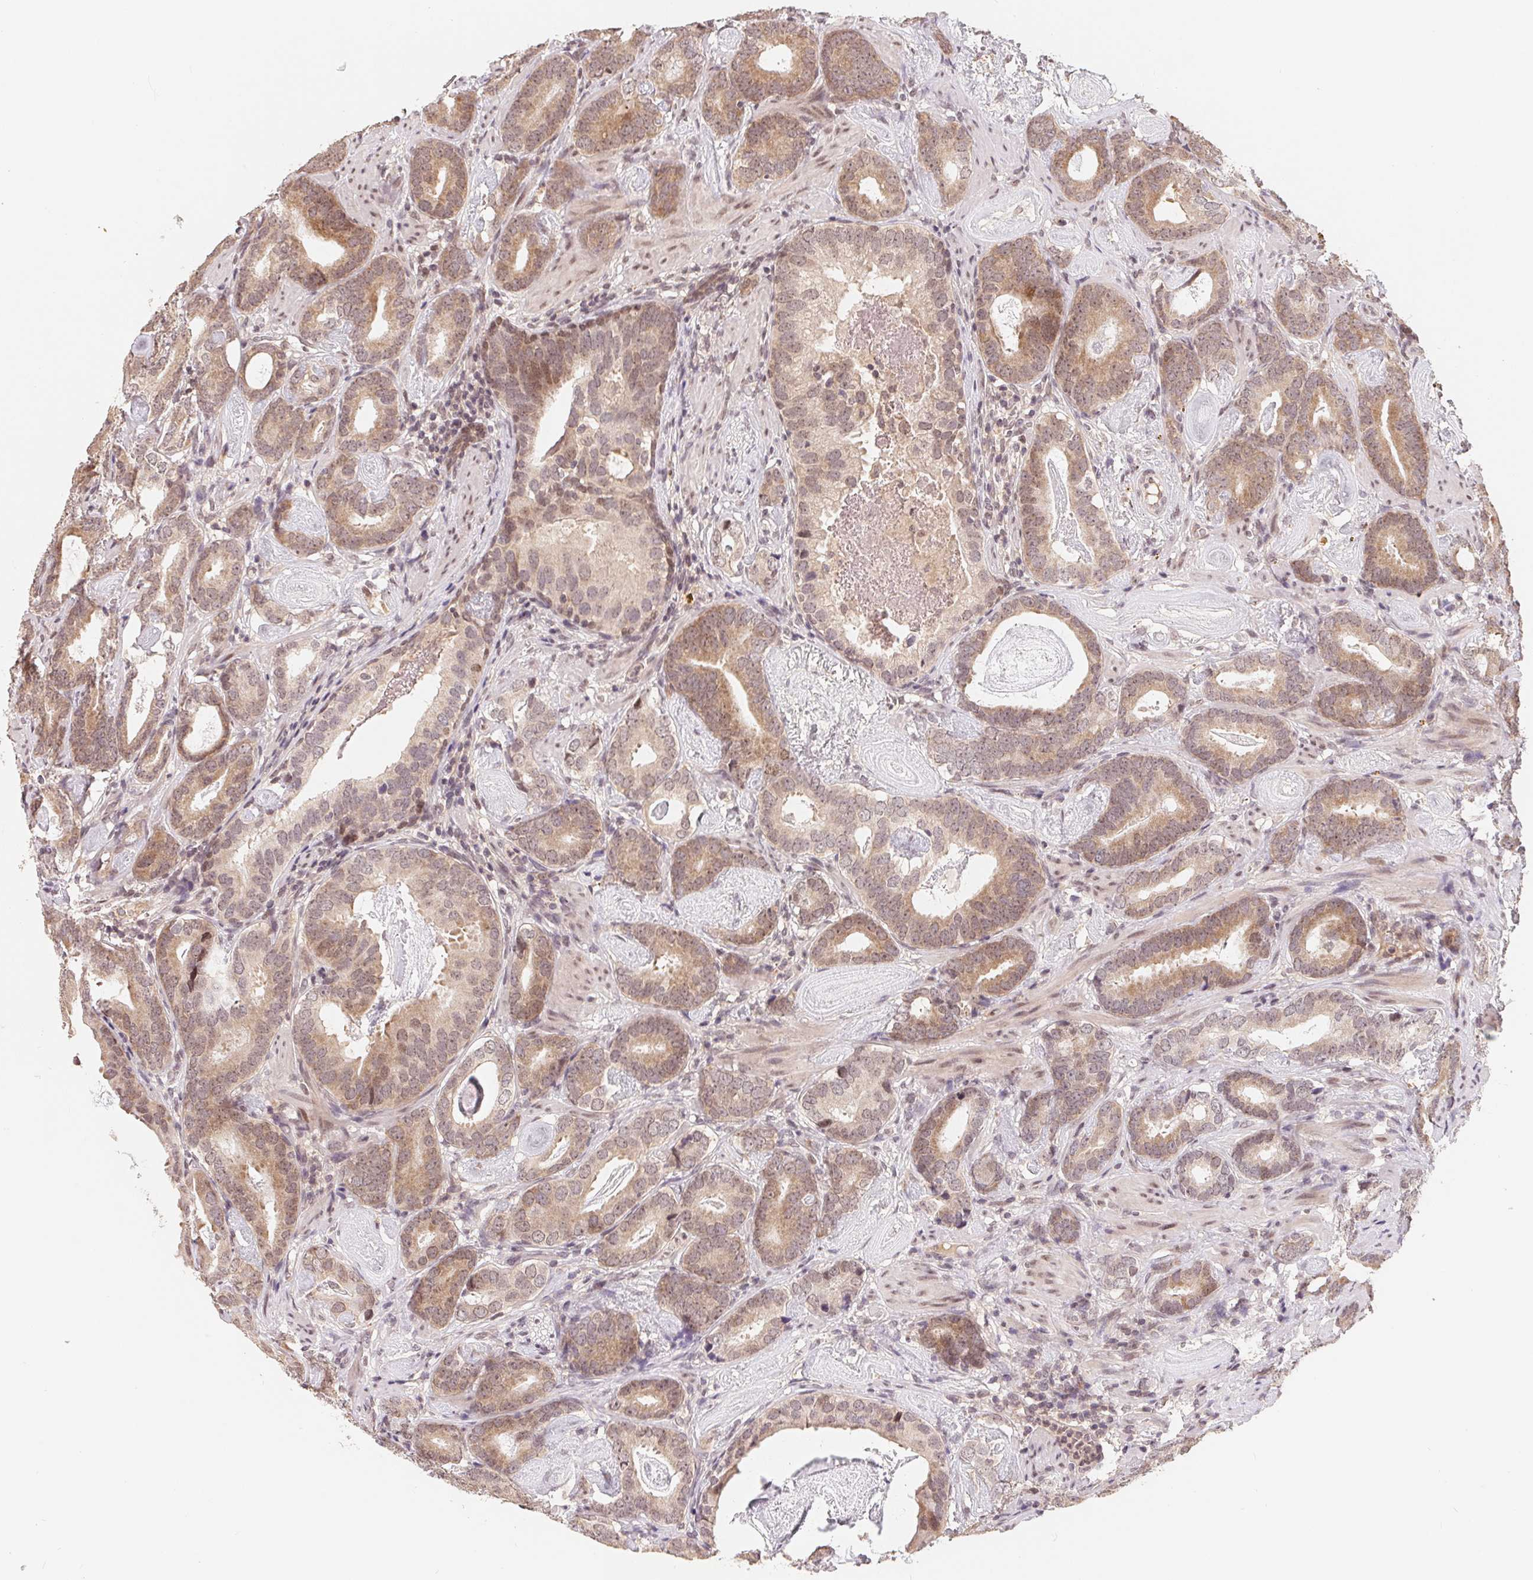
{"staining": {"intensity": "moderate", "quantity": "<25%", "location": "cytoplasmic/membranous,nuclear"}, "tissue": "prostate cancer", "cell_type": "Tumor cells", "image_type": "cancer", "snomed": [{"axis": "morphology", "description": "Adenocarcinoma, Low grade"}, {"axis": "topography", "description": "Prostate and seminal vesicle, NOS"}], "caption": "Prostate cancer stained for a protein (brown) exhibits moderate cytoplasmic/membranous and nuclear positive staining in about <25% of tumor cells.", "gene": "HMGN3", "patient": {"sex": "male", "age": 71}}